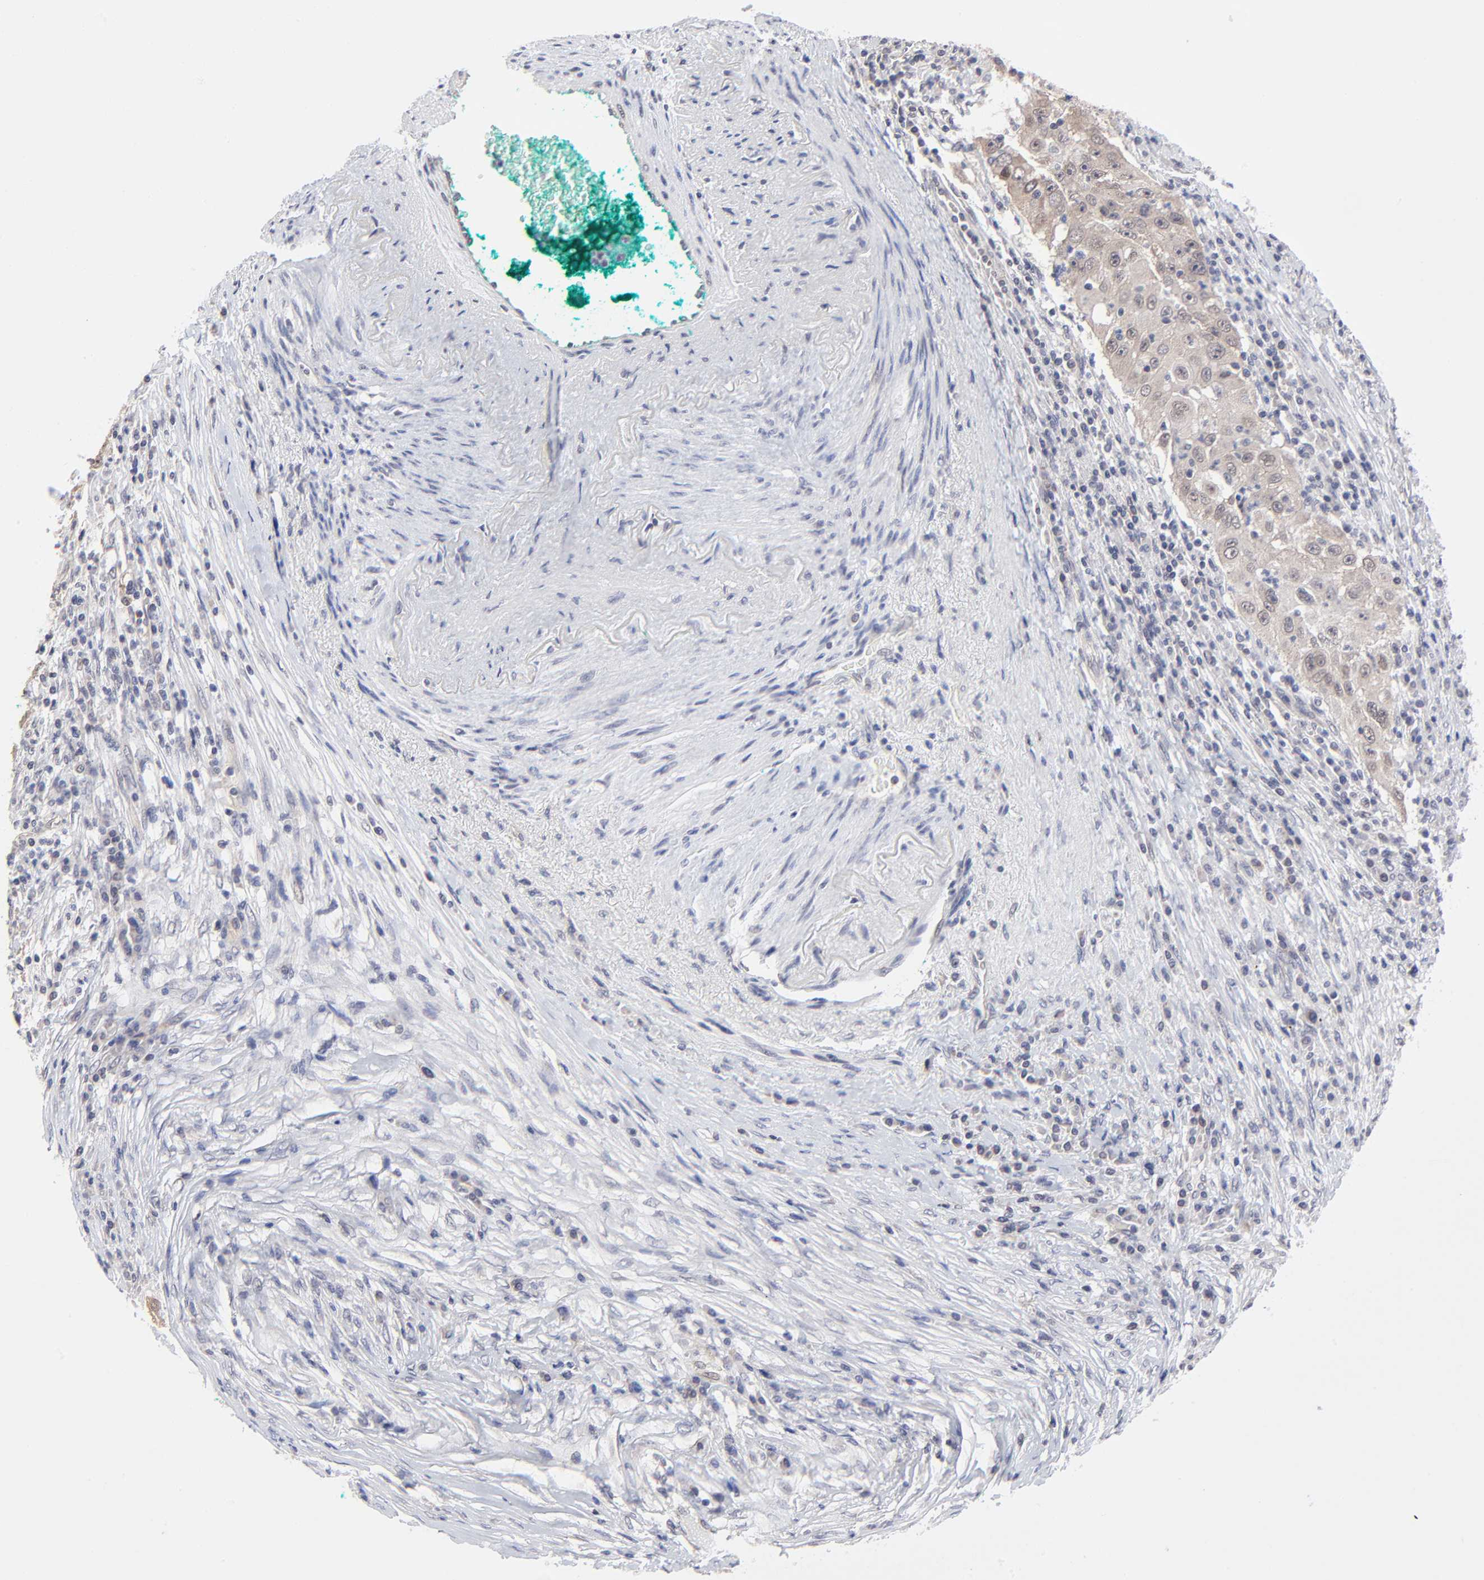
{"staining": {"intensity": "weak", "quantity": ">75%", "location": "cytoplasmic/membranous"}, "tissue": "lung cancer", "cell_type": "Tumor cells", "image_type": "cancer", "snomed": [{"axis": "morphology", "description": "Squamous cell carcinoma, NOS"}, {"axis": "topography", "description": "Lung"}], "caption": "Weak cytoplasmic/membranous positivity for a protein is present in approximately >75% of tumor cells of lung cancer (squamous cell carcinoma) using IHC.", "gene": "FBXO8", "patient": {"sex": "male", "age": 64}}